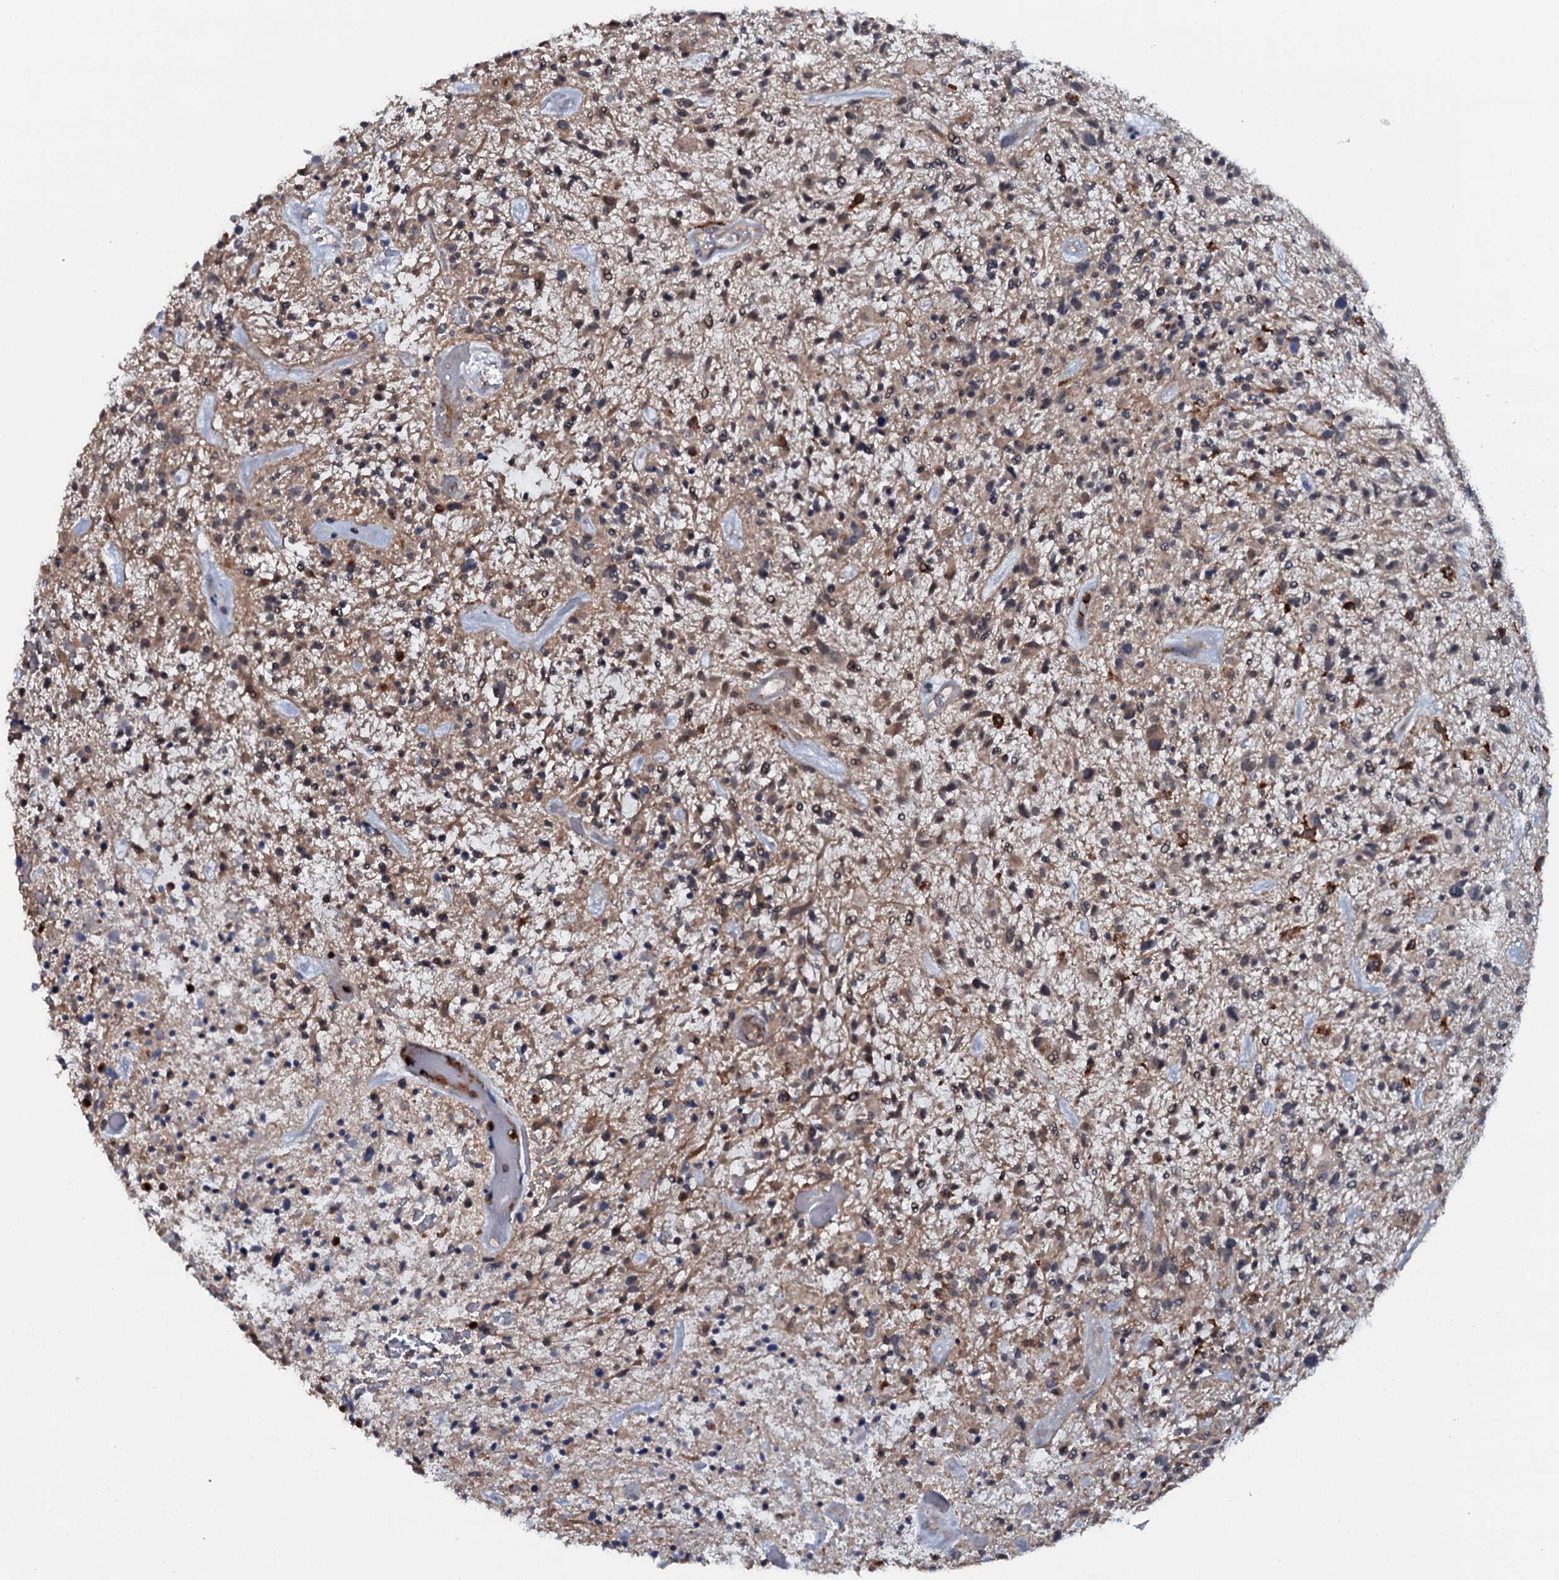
{"staining": {"intensity": "moderate", "quantity": ">75%", "location": "cytoplasmic/membranous"}, "tissue": "glioma", "cell_type": "Tumor cells", "image_type": "cancer", "snomed": [{"axis": "morphology", "description": "Glioma, malignant, High grade"}, {"axis": "topography", "description": "Brain"}], "caption": "Protein analysis of malignant glioma (high-grade) tissue shows moderate cytoplasmic/membranous staining in approximately >75% of tumor cells.", "gene": "VAMP8", "patient": {"sex": "male", "age": 47}}